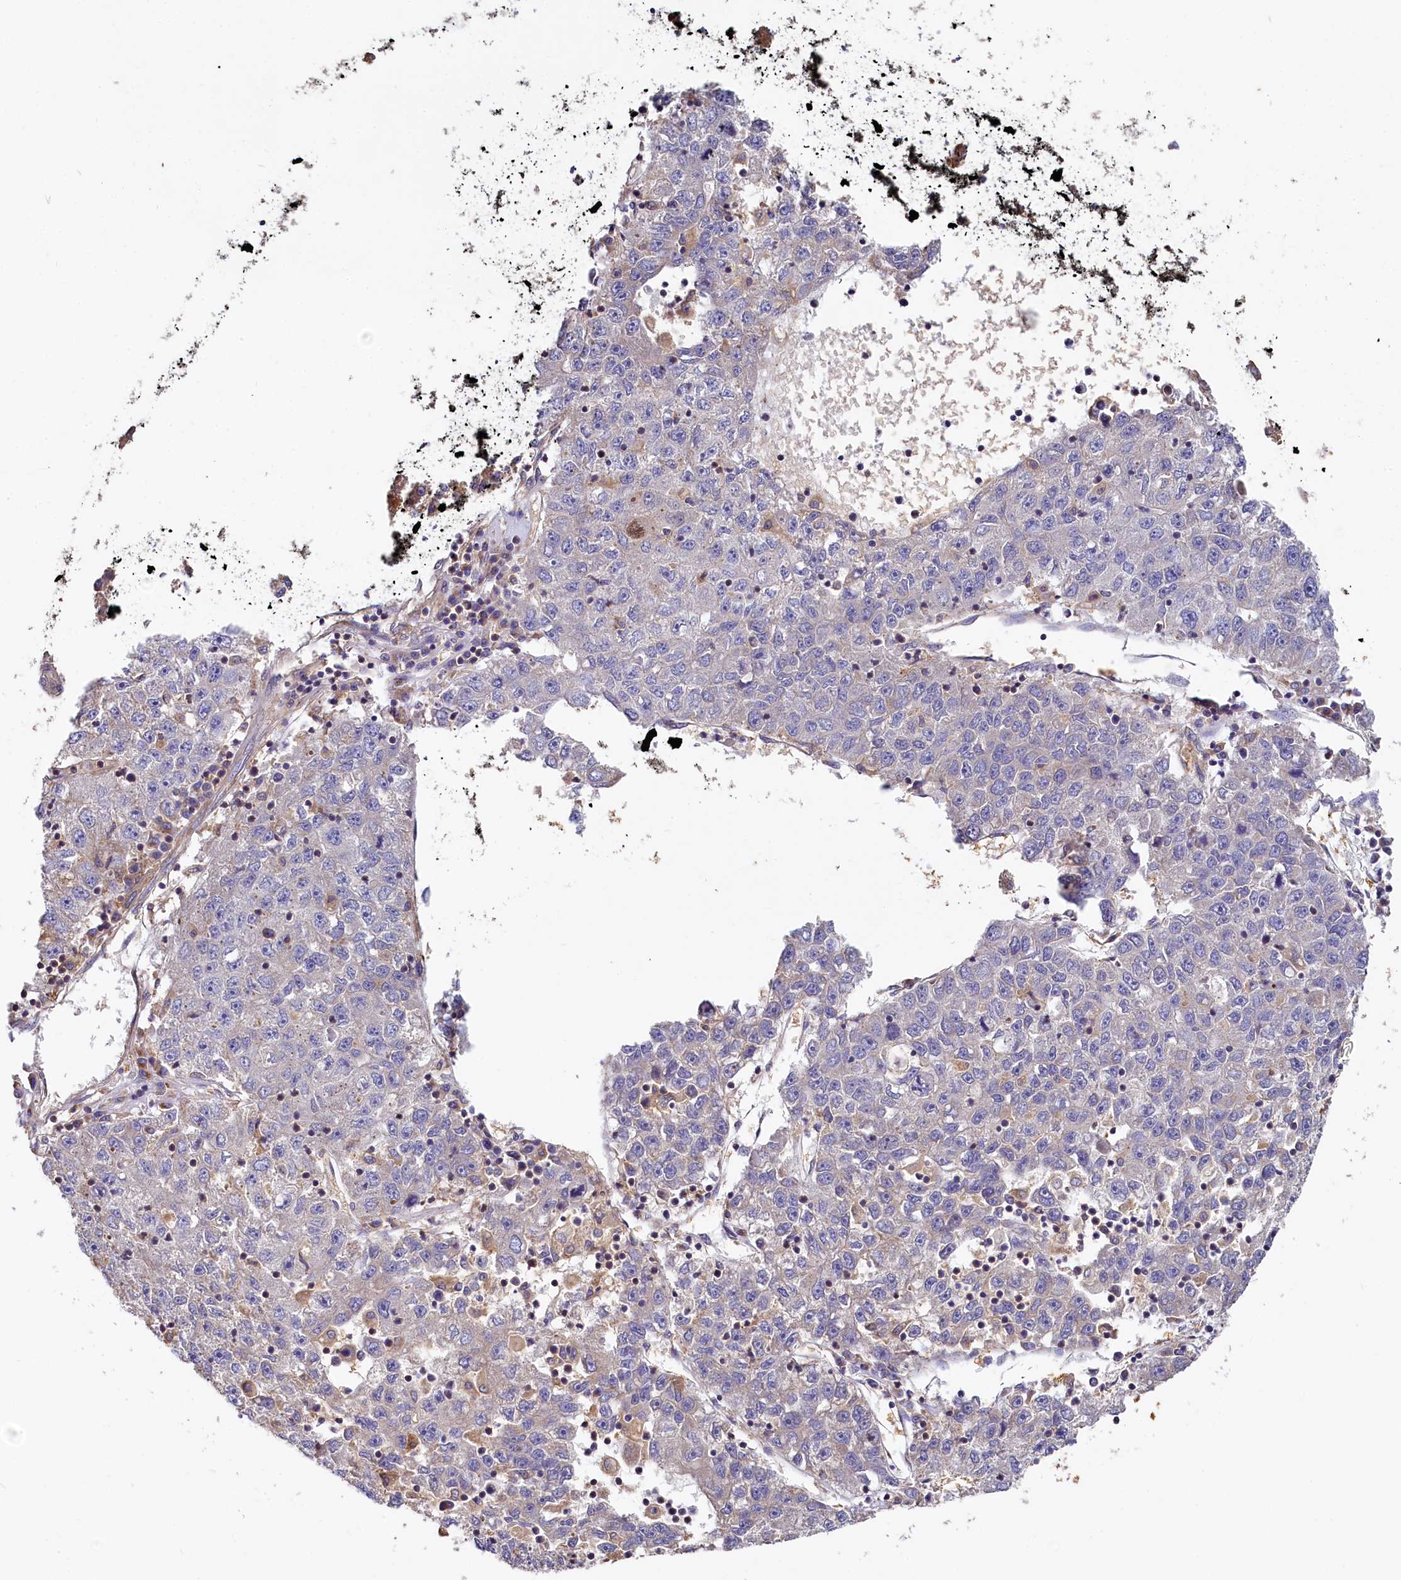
{"staining": {"intensity": "weak", "quantity": "<25%", "location": "cytoplasmic/membranous"}, "tissue": "liver cancer", "cell_type": "Tumor cells", "image_type": "cancer", "snomed": [{"axis": "morphology", "description": "Carcinoma, Hepatocellular, NOS"}, {"axis": "topography", "description": "Liver"}], "caption": "DAB (3,3'-diaminobenzidine) immunohistochemical staining of human hepatocellular carcinoma (liver) displays no significant positivity in tumor cells.", "gene": "PPIP5K1", "patient": {"sex": "female", "age": 58}}